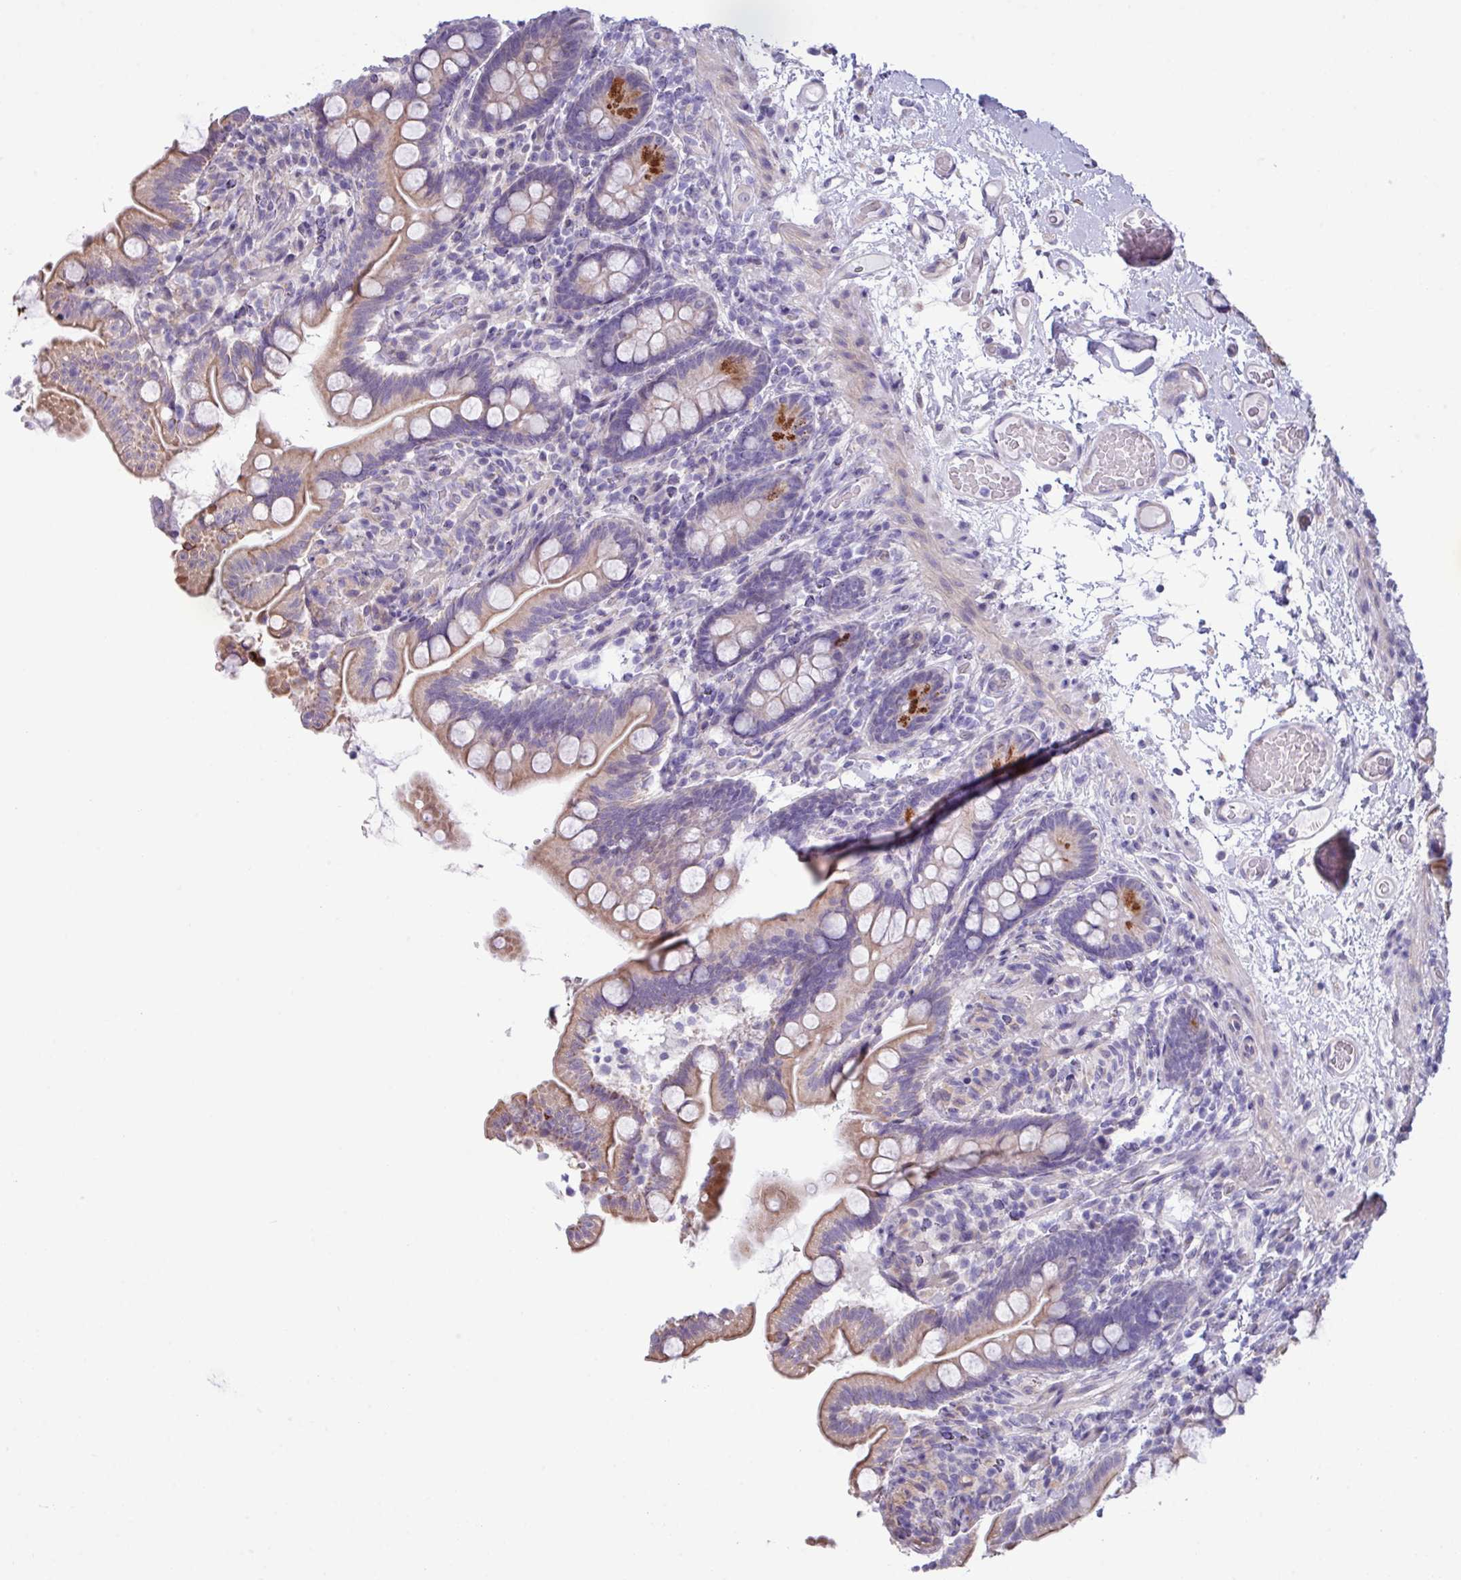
{"staining": {"intensity": "strong", "quantity": "<25%", "location": "cytoplasmic/membranous"}, "tissue": "small intestine", "cell_type": "Glandular cells", "image_type": "normal", "snomed": [{"axis": "morphology", "description": "Normal tissue, NOS"}, {"axis": "topography", "description": "Small intestine"}], "caption": "DAB (3,3'-diaminobenzidine) immunohistochemical staining of benign human small intestine exhibits strong cytoplasmic/membranous protein positivity in approximately <25% of glandular cells. (DAB IHC, brown staining for protein, blue staining for nuclei).", "gene": "IRGC", "patient": {"sex": "female", "age": 64}}